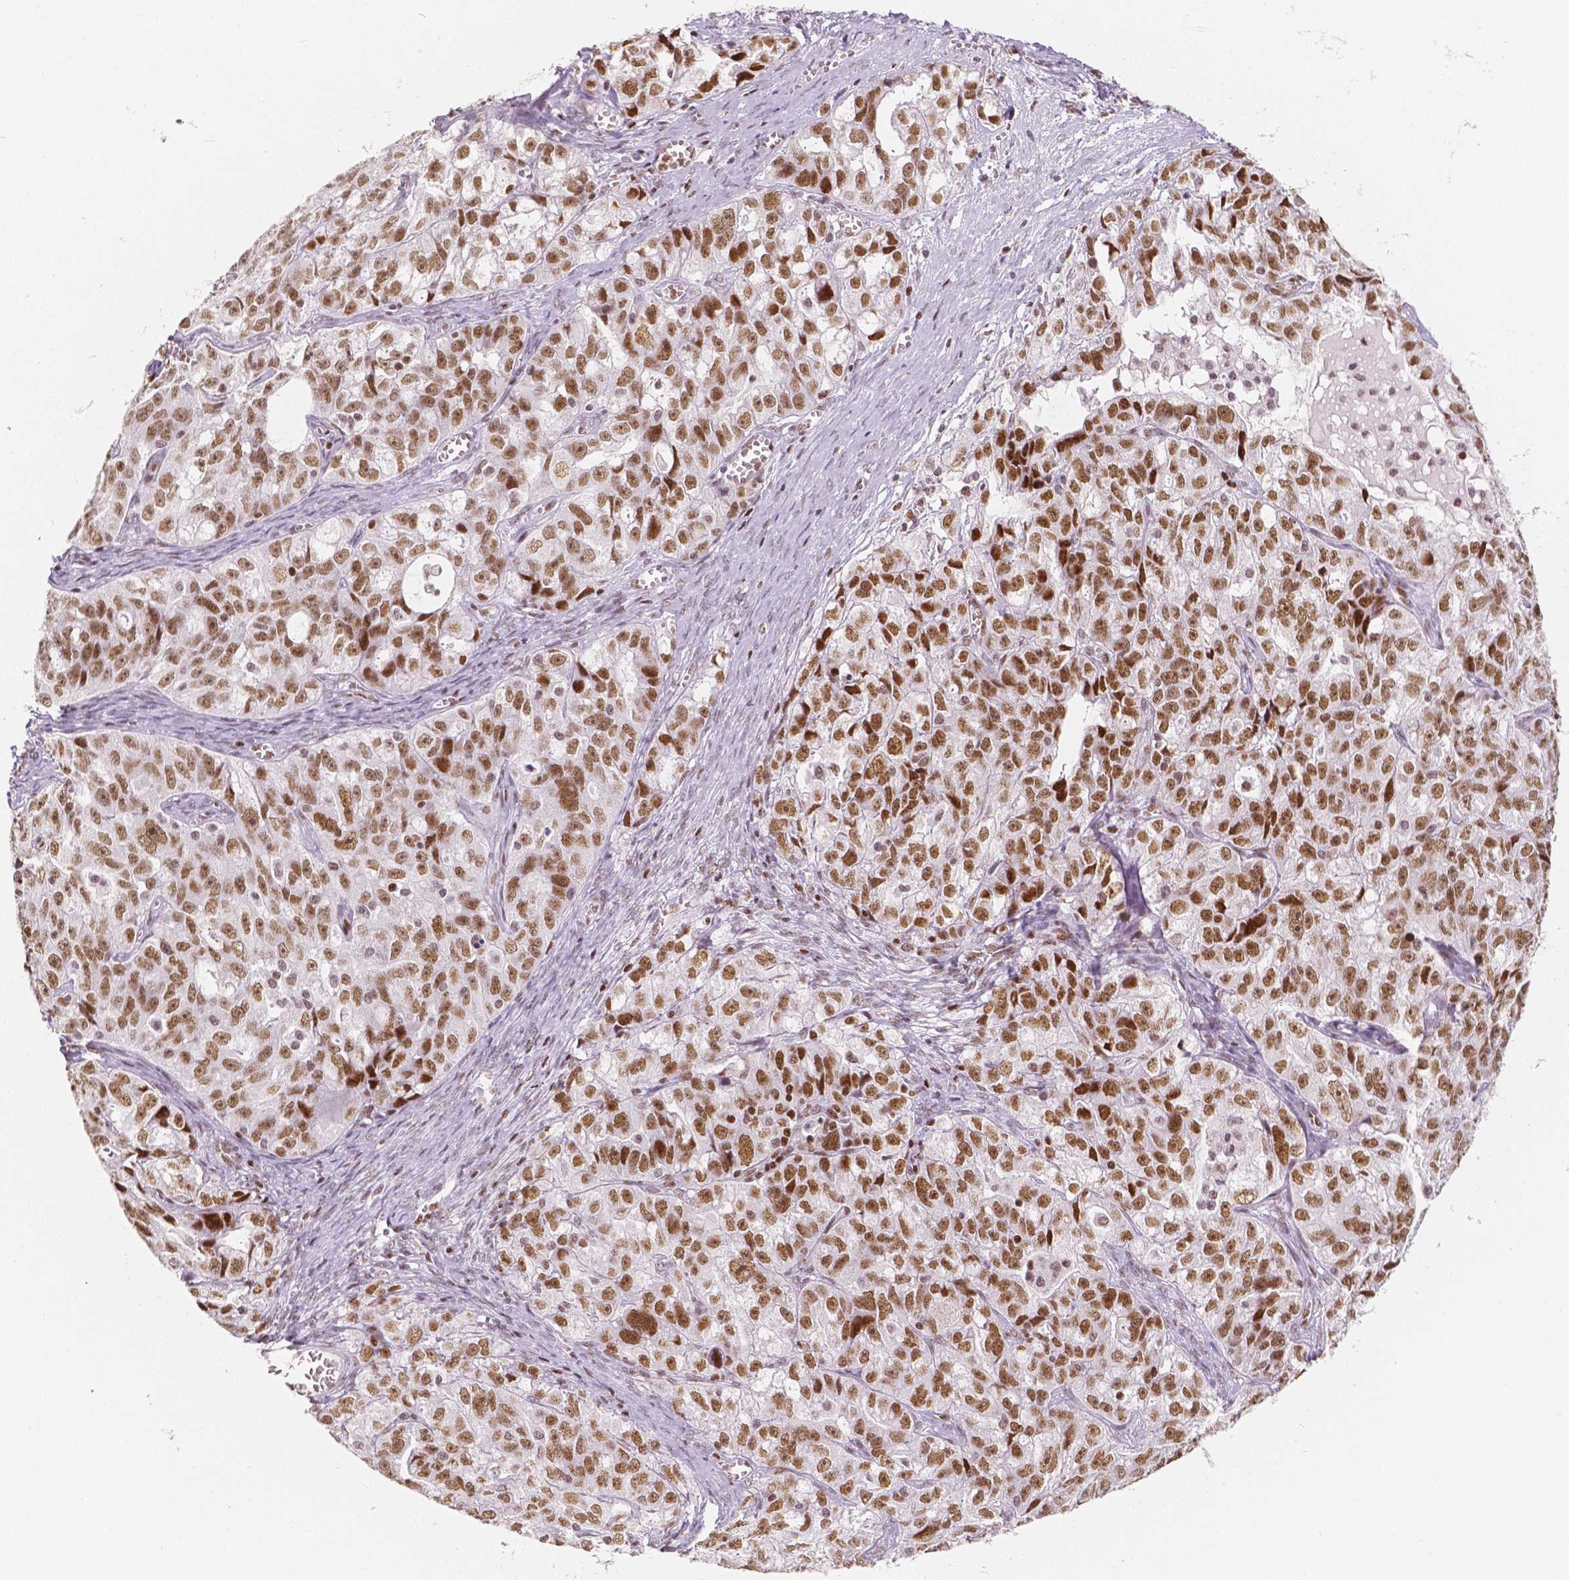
{"staining": {"intensity": "moderate", "quantity": ">75%", "location": "nuclear"}, "tissue": "ovarian cancer", "cell_type": "Tumor cells", "image_type": "cancer", "snomed": [{"axis": "morphology", "description": "Cystadenocarcinoma, serous, NOS"}, {"axis": "topography", "description": "Ovary"}], "caption": "Protein staining by immunohistochemistry reveals moderate nuclear positivity in approximately >75% of tumor cells in serous cystadenocarcinoma (ovarian).", "gene": "HDAC1", "patient": {"sex": "female", "age": 51}}